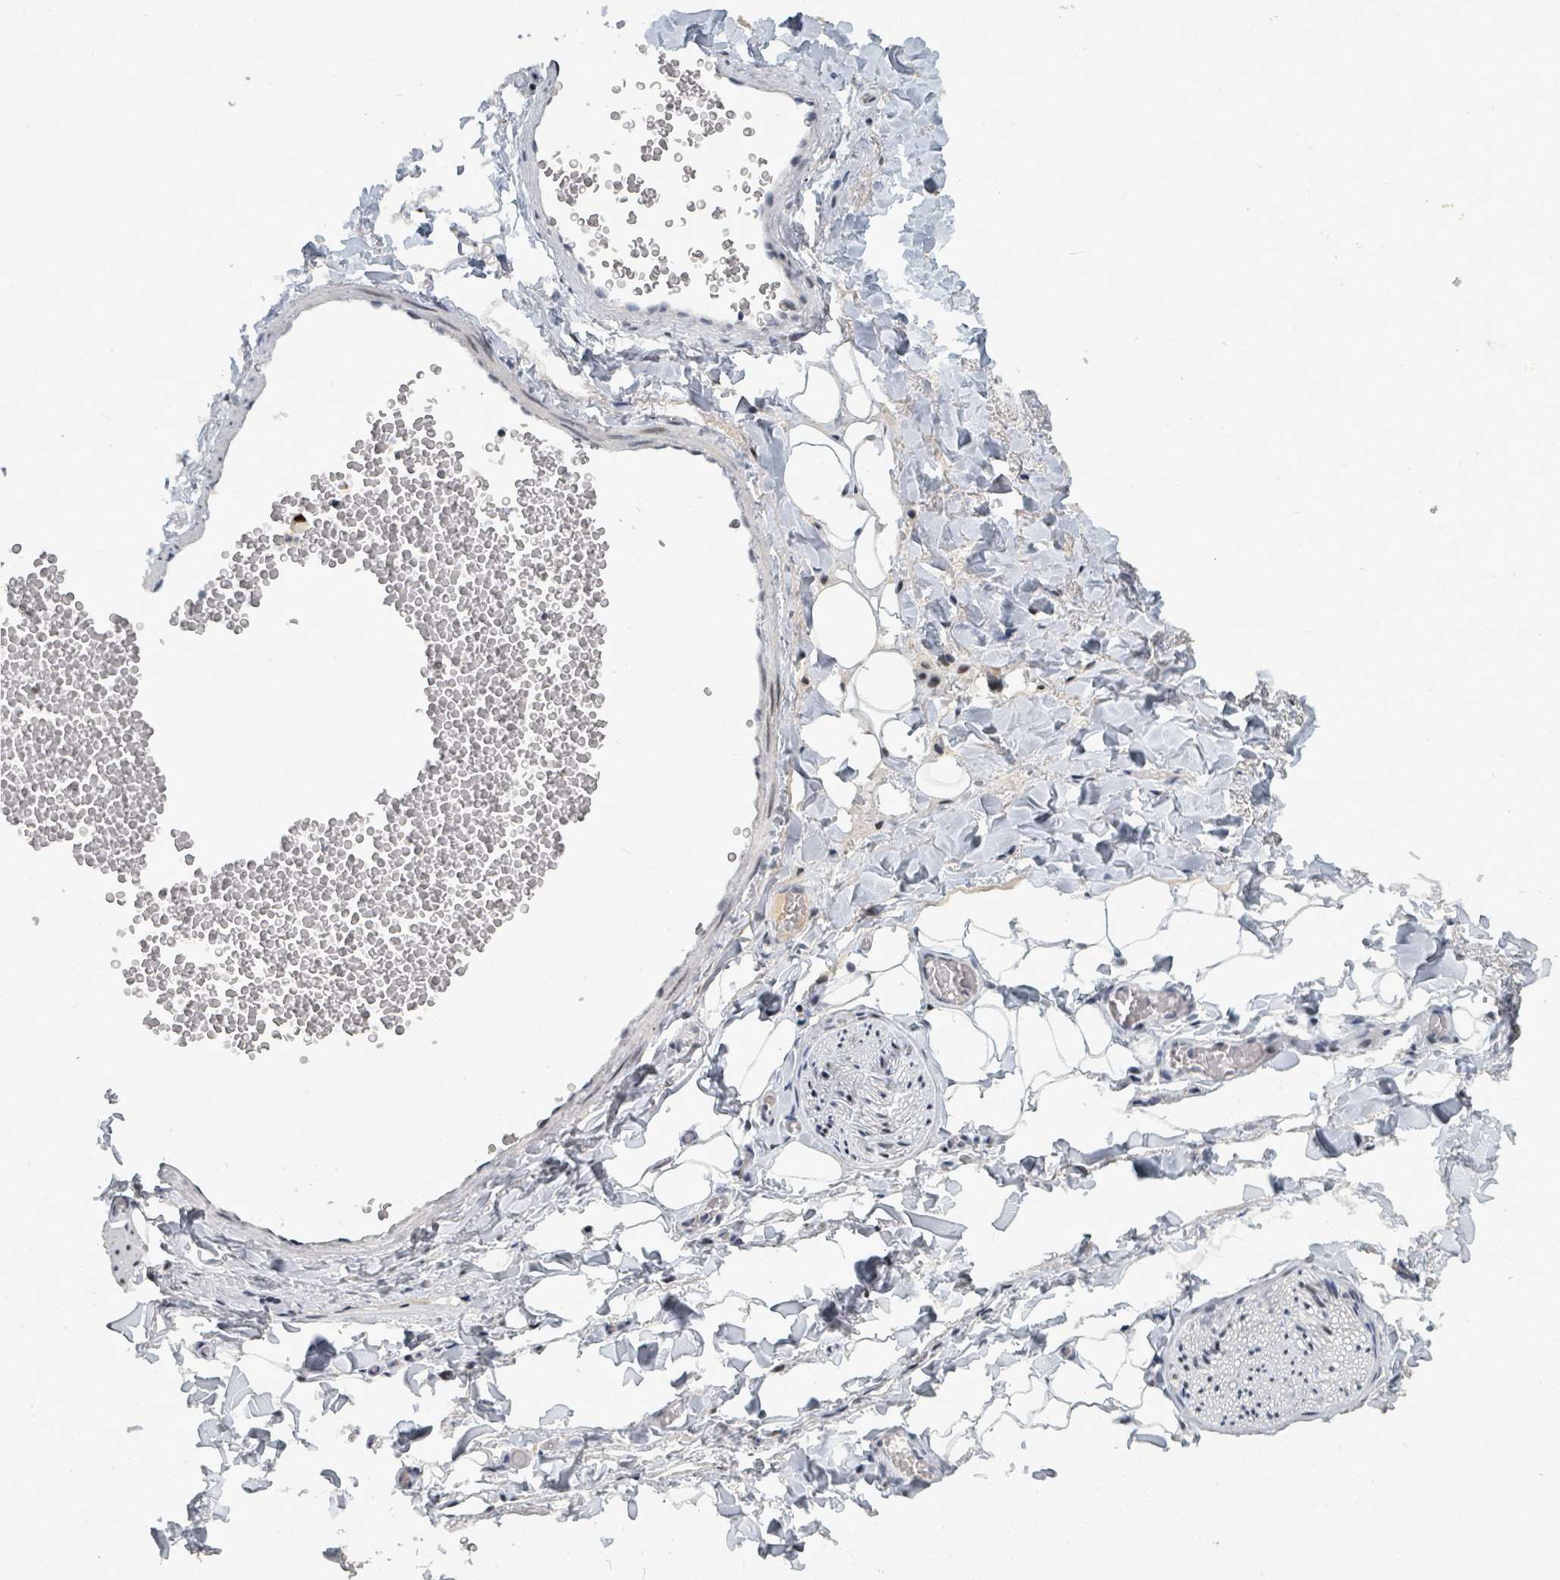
{"staining": {"intensity": "negative", "quantity": "none", "location": "none"}, "tissue": "adipose tissue", "cell_type": "Adipocytes", "image_type": "normal", "snomed": [{"axis": "morphology", "description": "Normal tissue, NOS"}, {"axis": "morphology", "description": "Carcinoma, NOS"}, {"axis": "topography", "description": "Pancreas"}, {"axis": "topography", "description": "Peripheral nerve tissue"}], "caption": "Adipose tissue was stained to show a protein in brown. There is no significant expression in adipocytes.", "gene": "UCK1", "patient": {"sex": "female", "age": 29}}